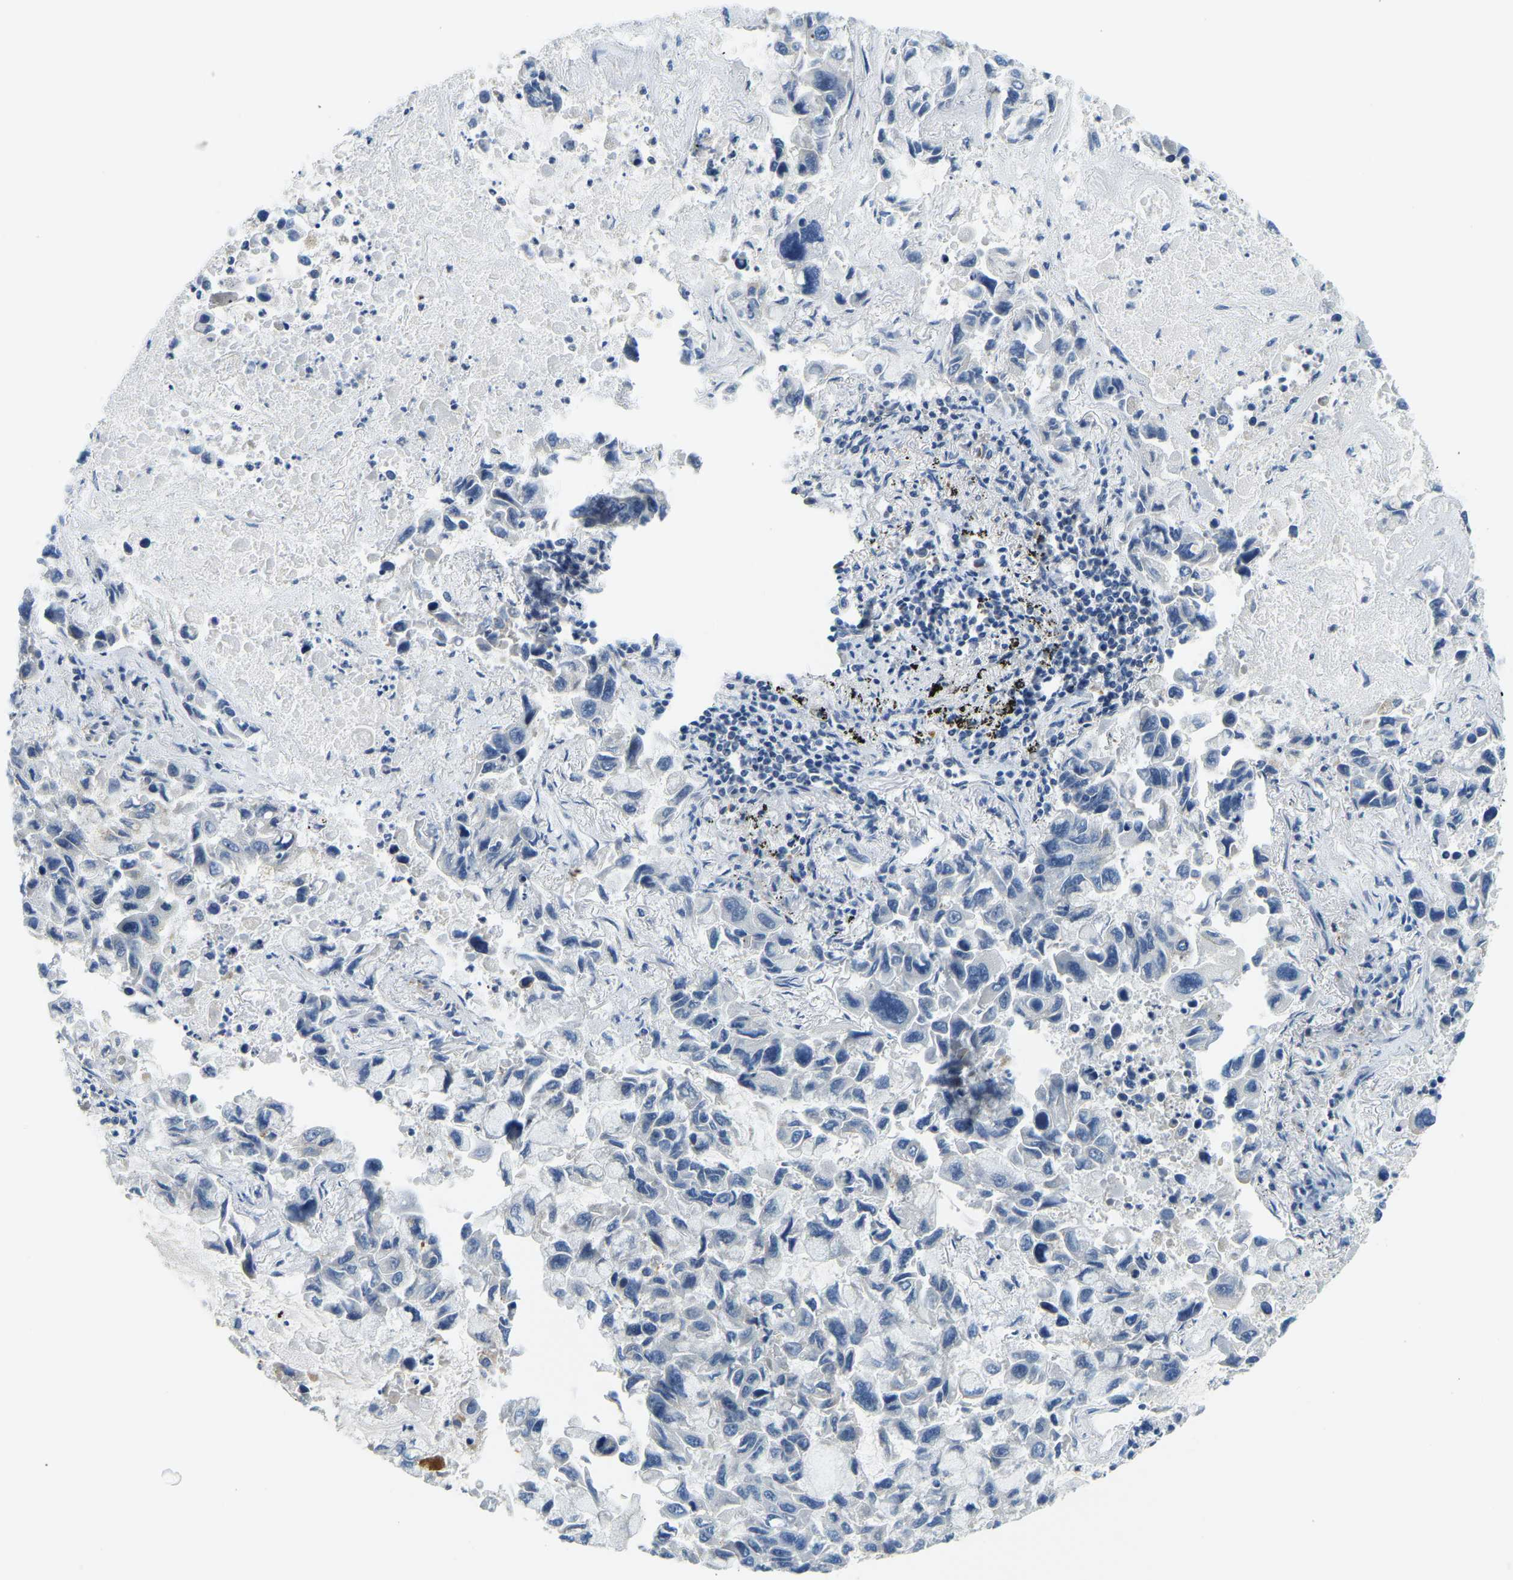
{"staining": {"intensity": "negative", "quantity": "none", "location": "none"}, "tissue": "lung cancer", "cell_type": "Tumor cells", "image_type": "cancer", "snomed": [{"axis": "morphology", "description": "Adenocarcinoma, NOS"}, {"axis": "topography", "description": "Lung"}], "caption": "The histopathology image shows no significant staining in tumor cells of adenocarcinoma (lung).", "gene": "RRP1", "patient": {"sex": "male", "age": 64}}